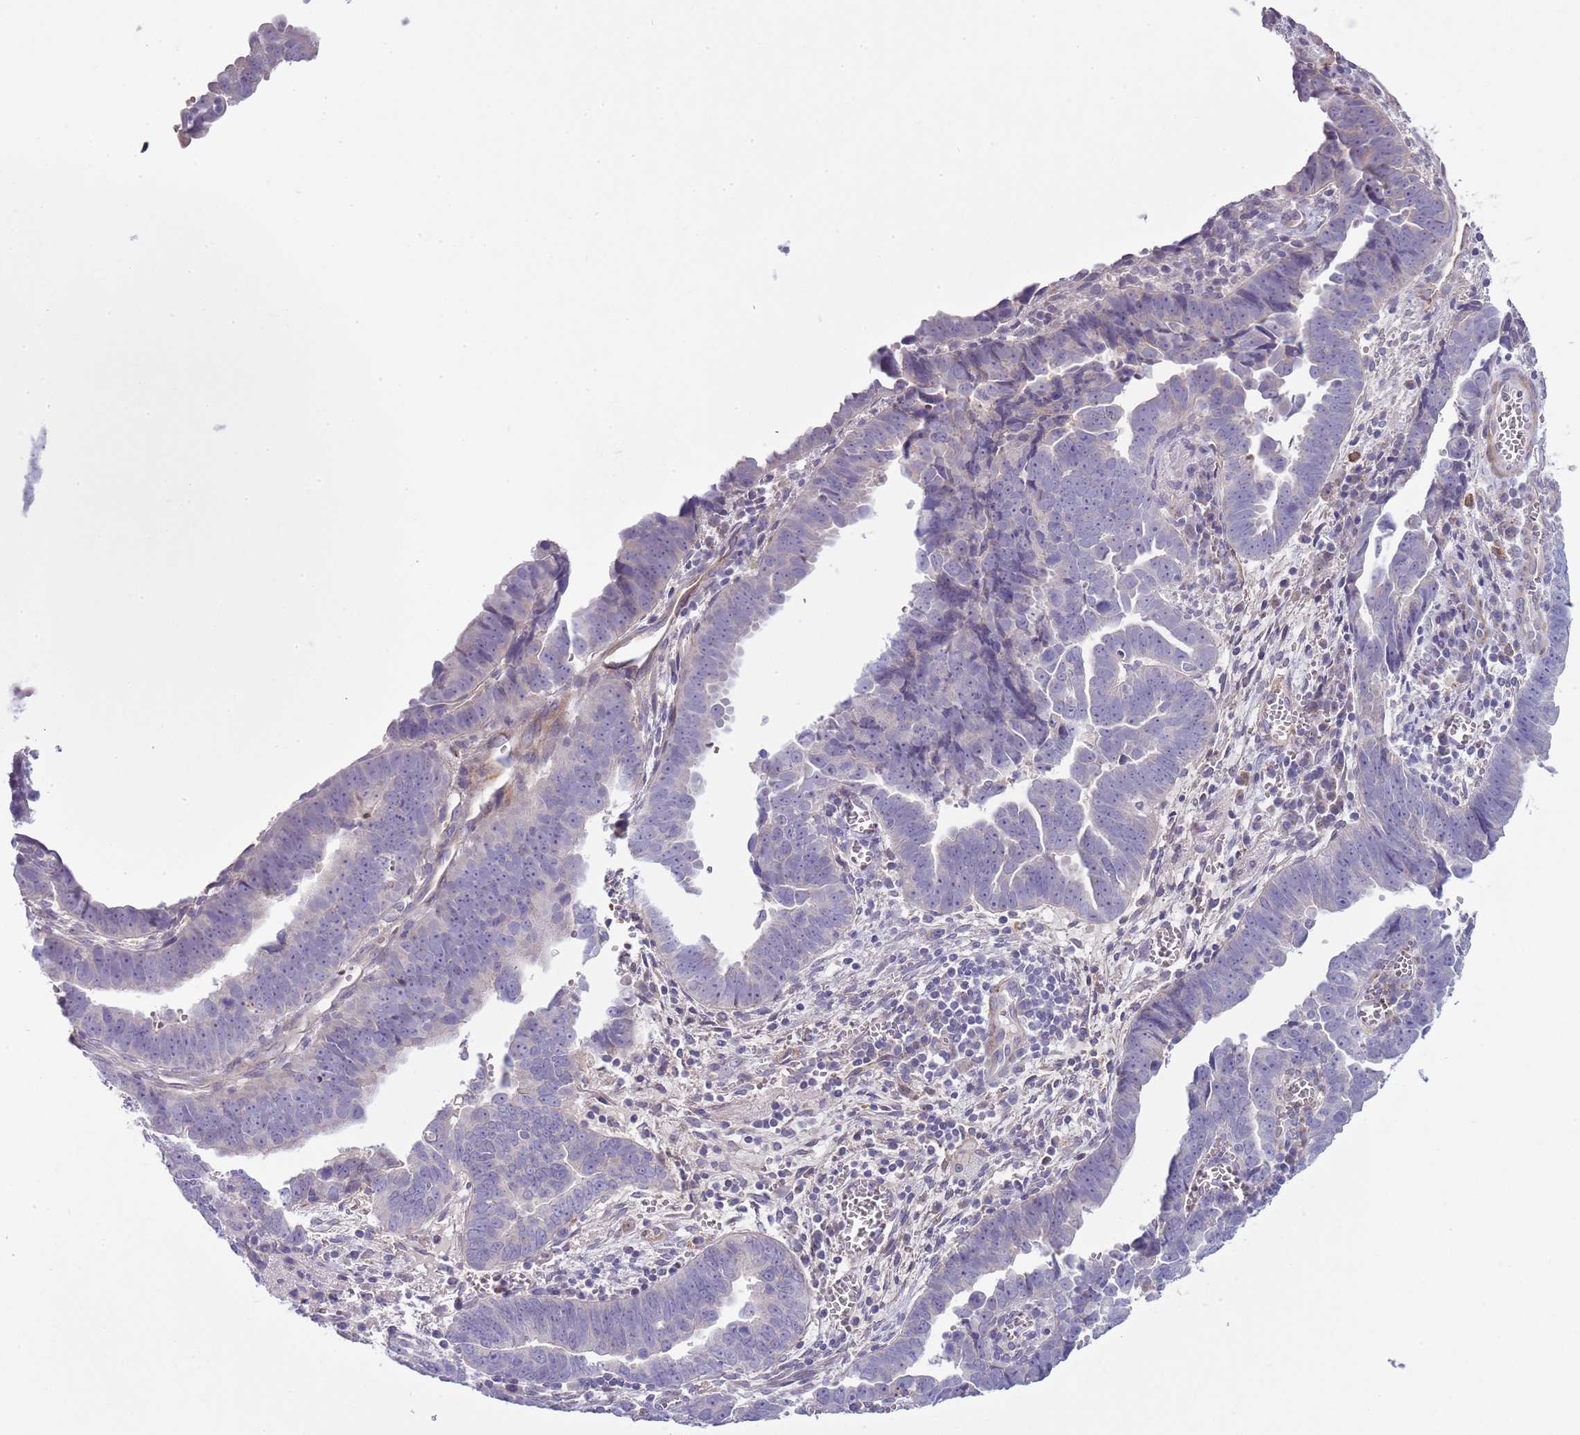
{"staining": {"intensity": "negative", "quantity": "none", "location": "none"}, "tissue": "endometrial cancer", "cell_type": "Tumor cells", "image_type": "cancer", "snomed": [{"axis": "morphology", "description": "Adenocarcinoma, NOS"}, {"axis": "topography", "description": "Endometrium"}], "caption": "Immunohistochemistry (IHC) photomicrograph of endometrial cancer (adenocarcinoma) stained for a protein (brown), which exhibits no positivity in tumor cells.", "gene": "TINAGL1", "patient": {"sex": "female", "age": 75}}